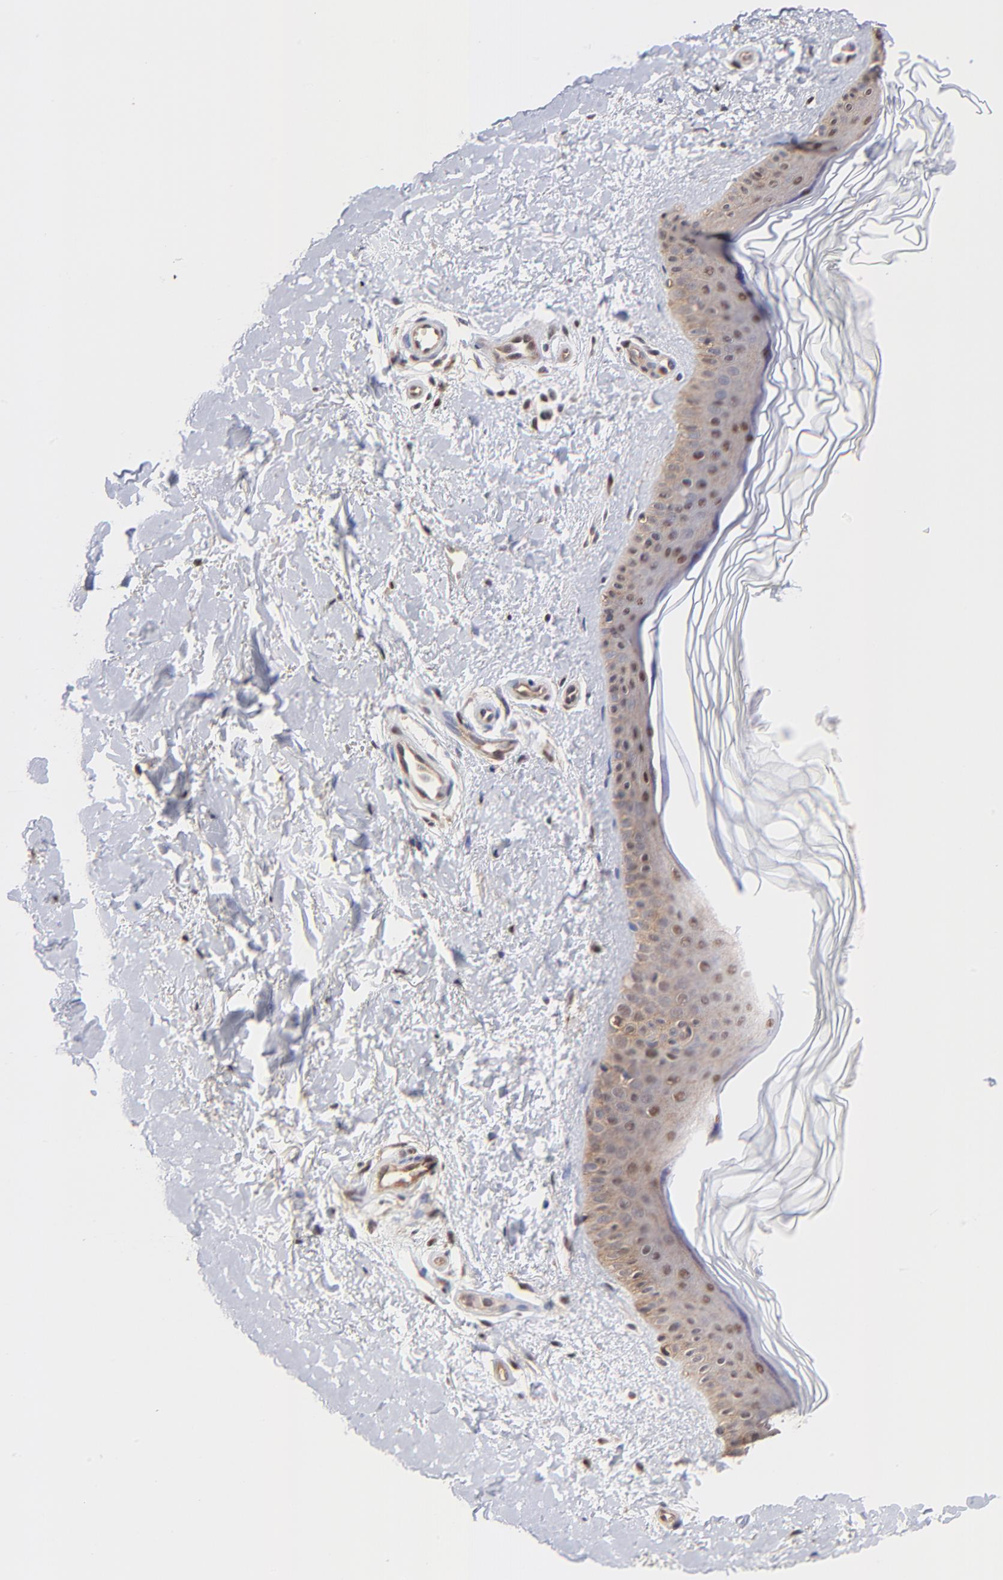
{"staining": {"intensity": "moderate", "quantity": ">75%", "location": "nuclear"}, "tissue": "skin", "cell_type": "Fibroblasts", "image_type": "normal", "snomed": [{"axis": "morphology", "description": "Normal tissue, NOS"}, {"axis": "topography", "description": "Skin"}], "caption": "Immunohistochemistry (IHC) (DAB (3,3'-diaminobenzidine)) staining of normal skin shows moderate nuclear protein positivity in about >75% of fibroblasts. (DAB IHC, brown staining for protein, blue staining for nuclei).", "gene": "PSMC4", "patient": {"sex": "female", "age": 19}}